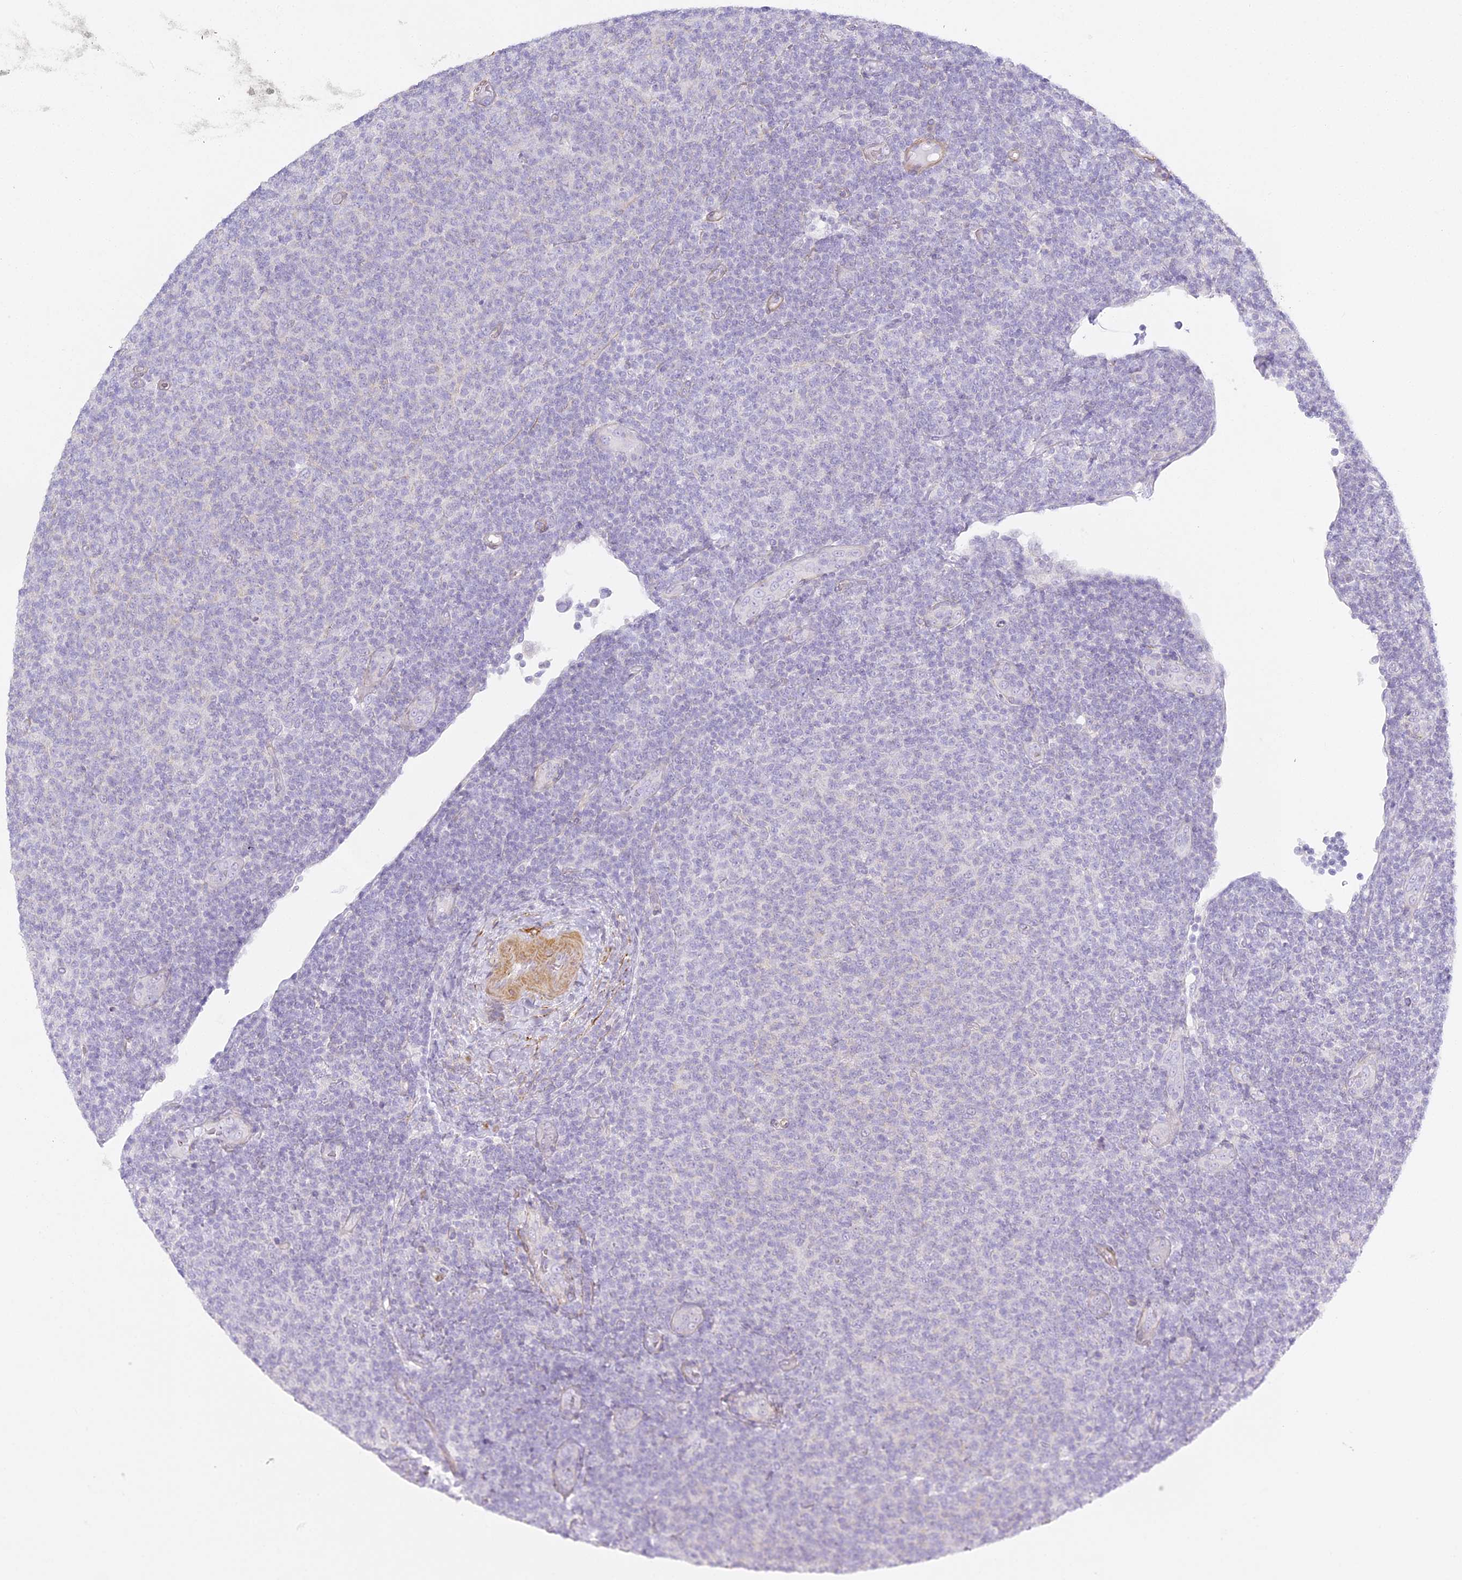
{"staining": {"intensity": "negative", "quantity": "none", "location": "none"}, "tissue": "lymphoma", "cell_type": "Tumor cells", "image_type": "cancer", "snomed": [{"axis": "morphology", "description": "Malignant lymphoma, non-Hodgkin's type, Low grade"}, {"axis": "topography", "description": "Lymph node"}], "caption": "Immunohistochemistry (IHC) image of neoplastic tissue: human low-grade malignant lymphoma, non-Hodgkin's type stained with DAB (3,3'-diaminobenzidine) reveals no significant protein positivity in tumor cells.", "gene": "MED28", "patient": {"sex": "male", "age": 66}}